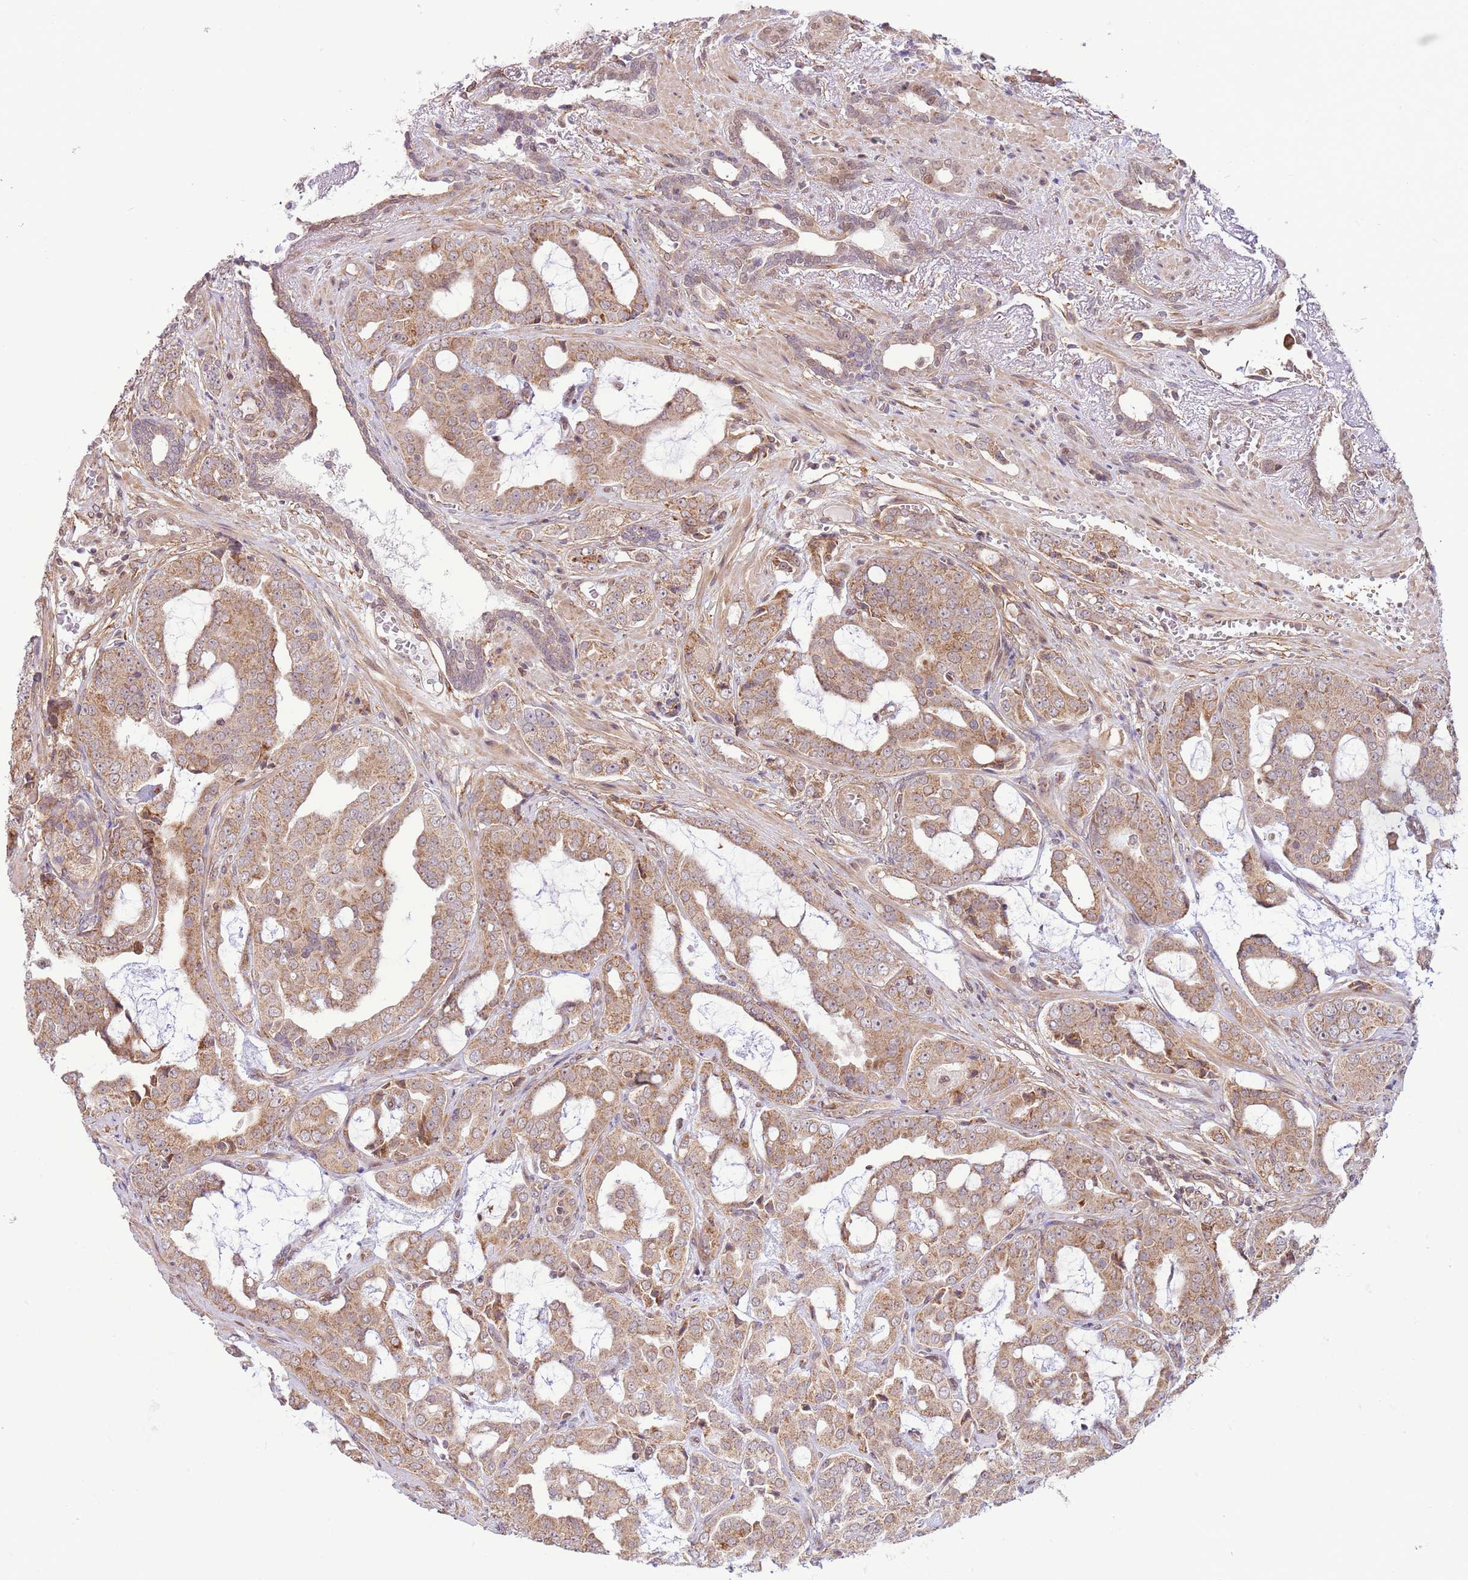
{"staining": {"intensity": "moderate", "quantity": ">75%", "location": "cytoplasmic/membranous"}, "tissue": "prostate cancer", "cell_type": "Tumor cells", "image_type": "cancer", "snomed": [{"axis": "morphology", "description": "Adenocarcinoma, High grade"}, {"axis": "topography", "description": "Prostate"}], "caption": "The micrograph shows immunohistochemical staining of prostate cancer. There is moderate cytoplasmic/membranous staining is present in approximately >75% of tumor cells.", "gene": "DCAF4", "patient": {"sex": "male", "age": 71}}